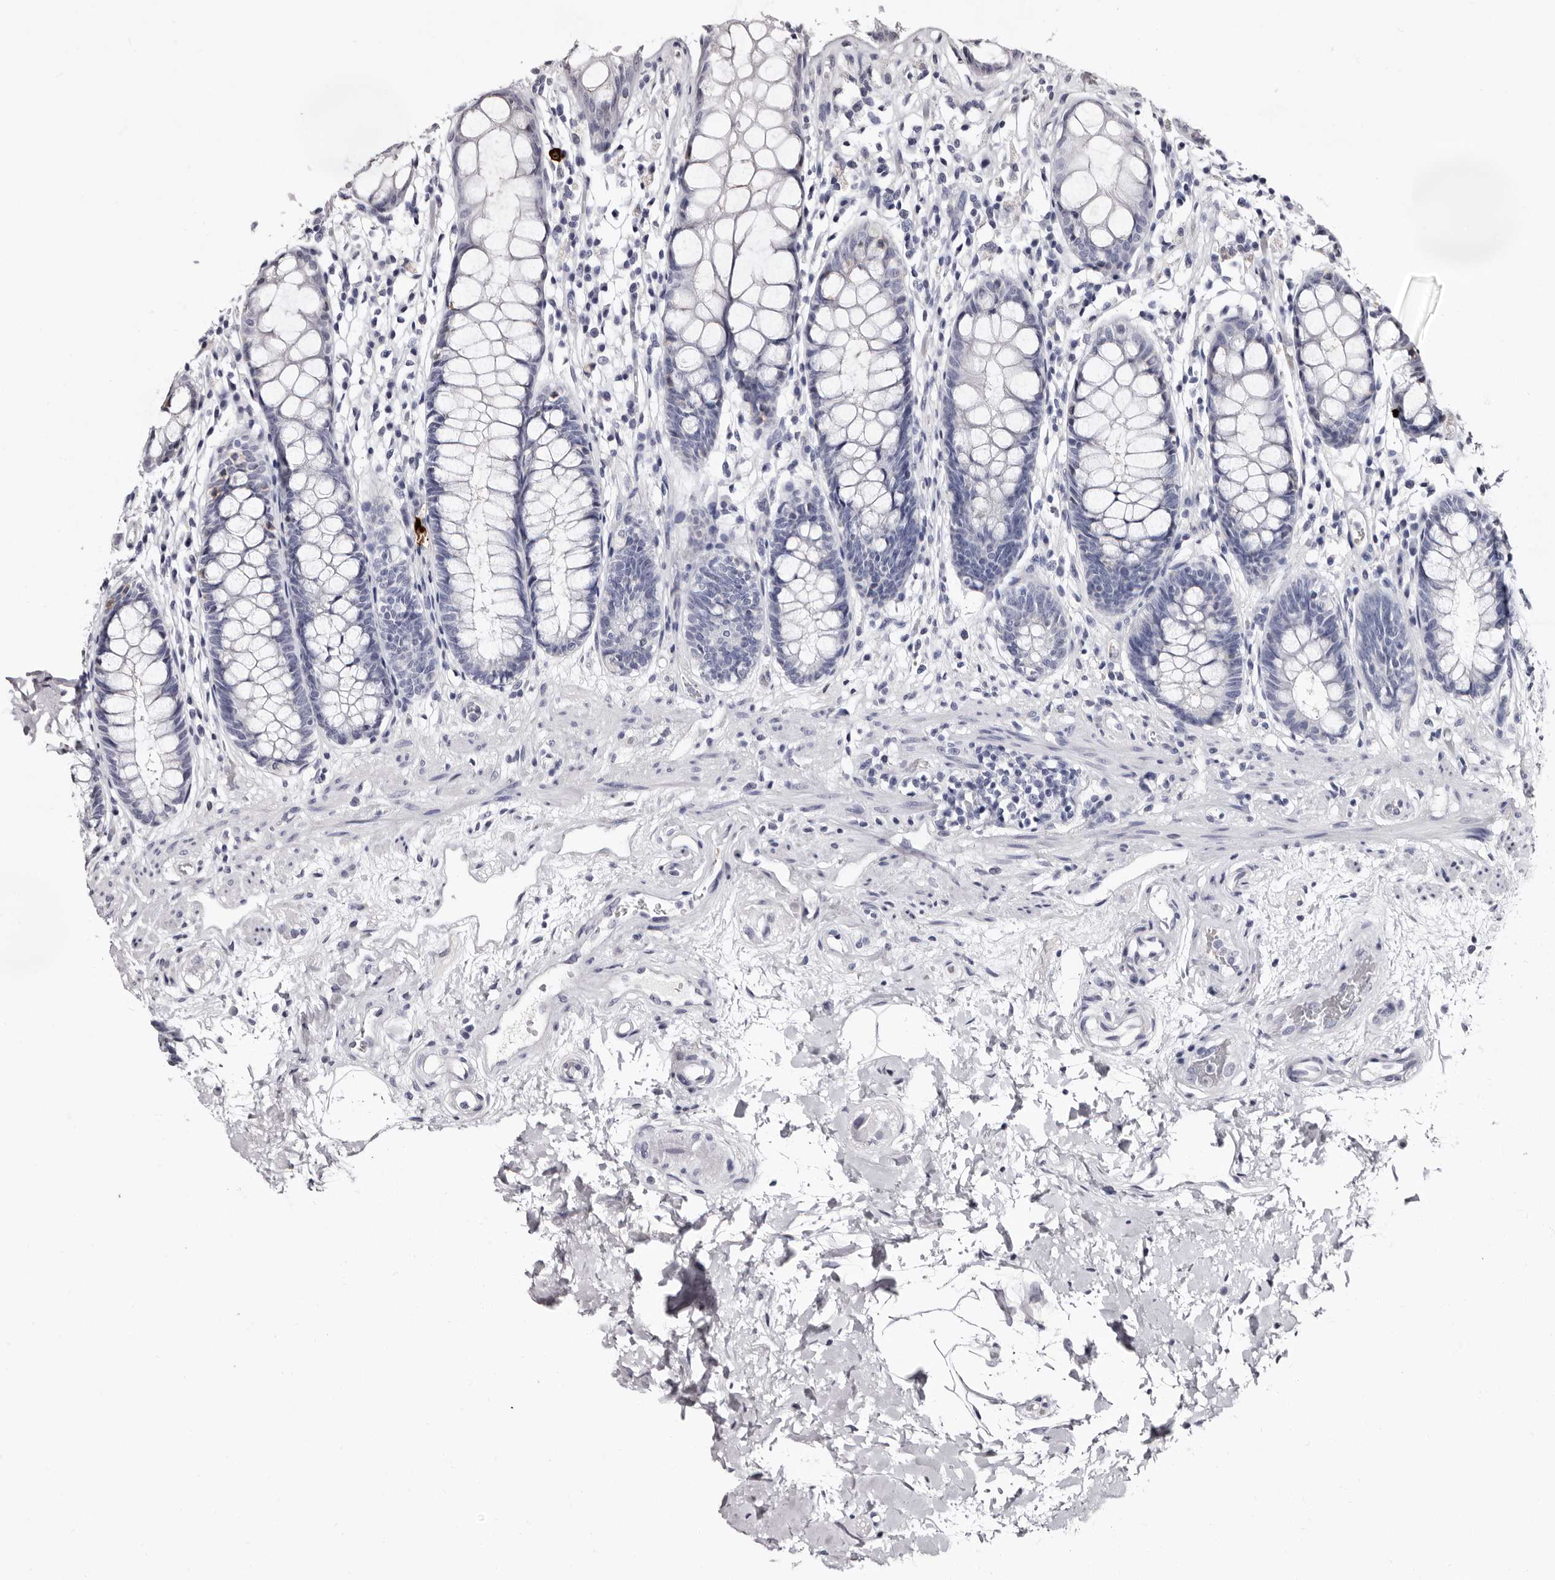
{"staining": {"intensity": "negative", "quantity": "none", "location": "none"}, "tissue": "rectum", "cell_type": "Glandular cells", "image_type": "normal", "snomed": [{"axis": "morphology", "description": "Normal tissue, NOS"}, {"axis": "topography", "description": "Rectum"}], "caption": "Immunohistochemistry histopathology image of normal rectum stained for a protein (brown), which exhibits no staining in glandular cells.", "gene": "BPGM", "patient": {"sex": "male", "age": 64}}